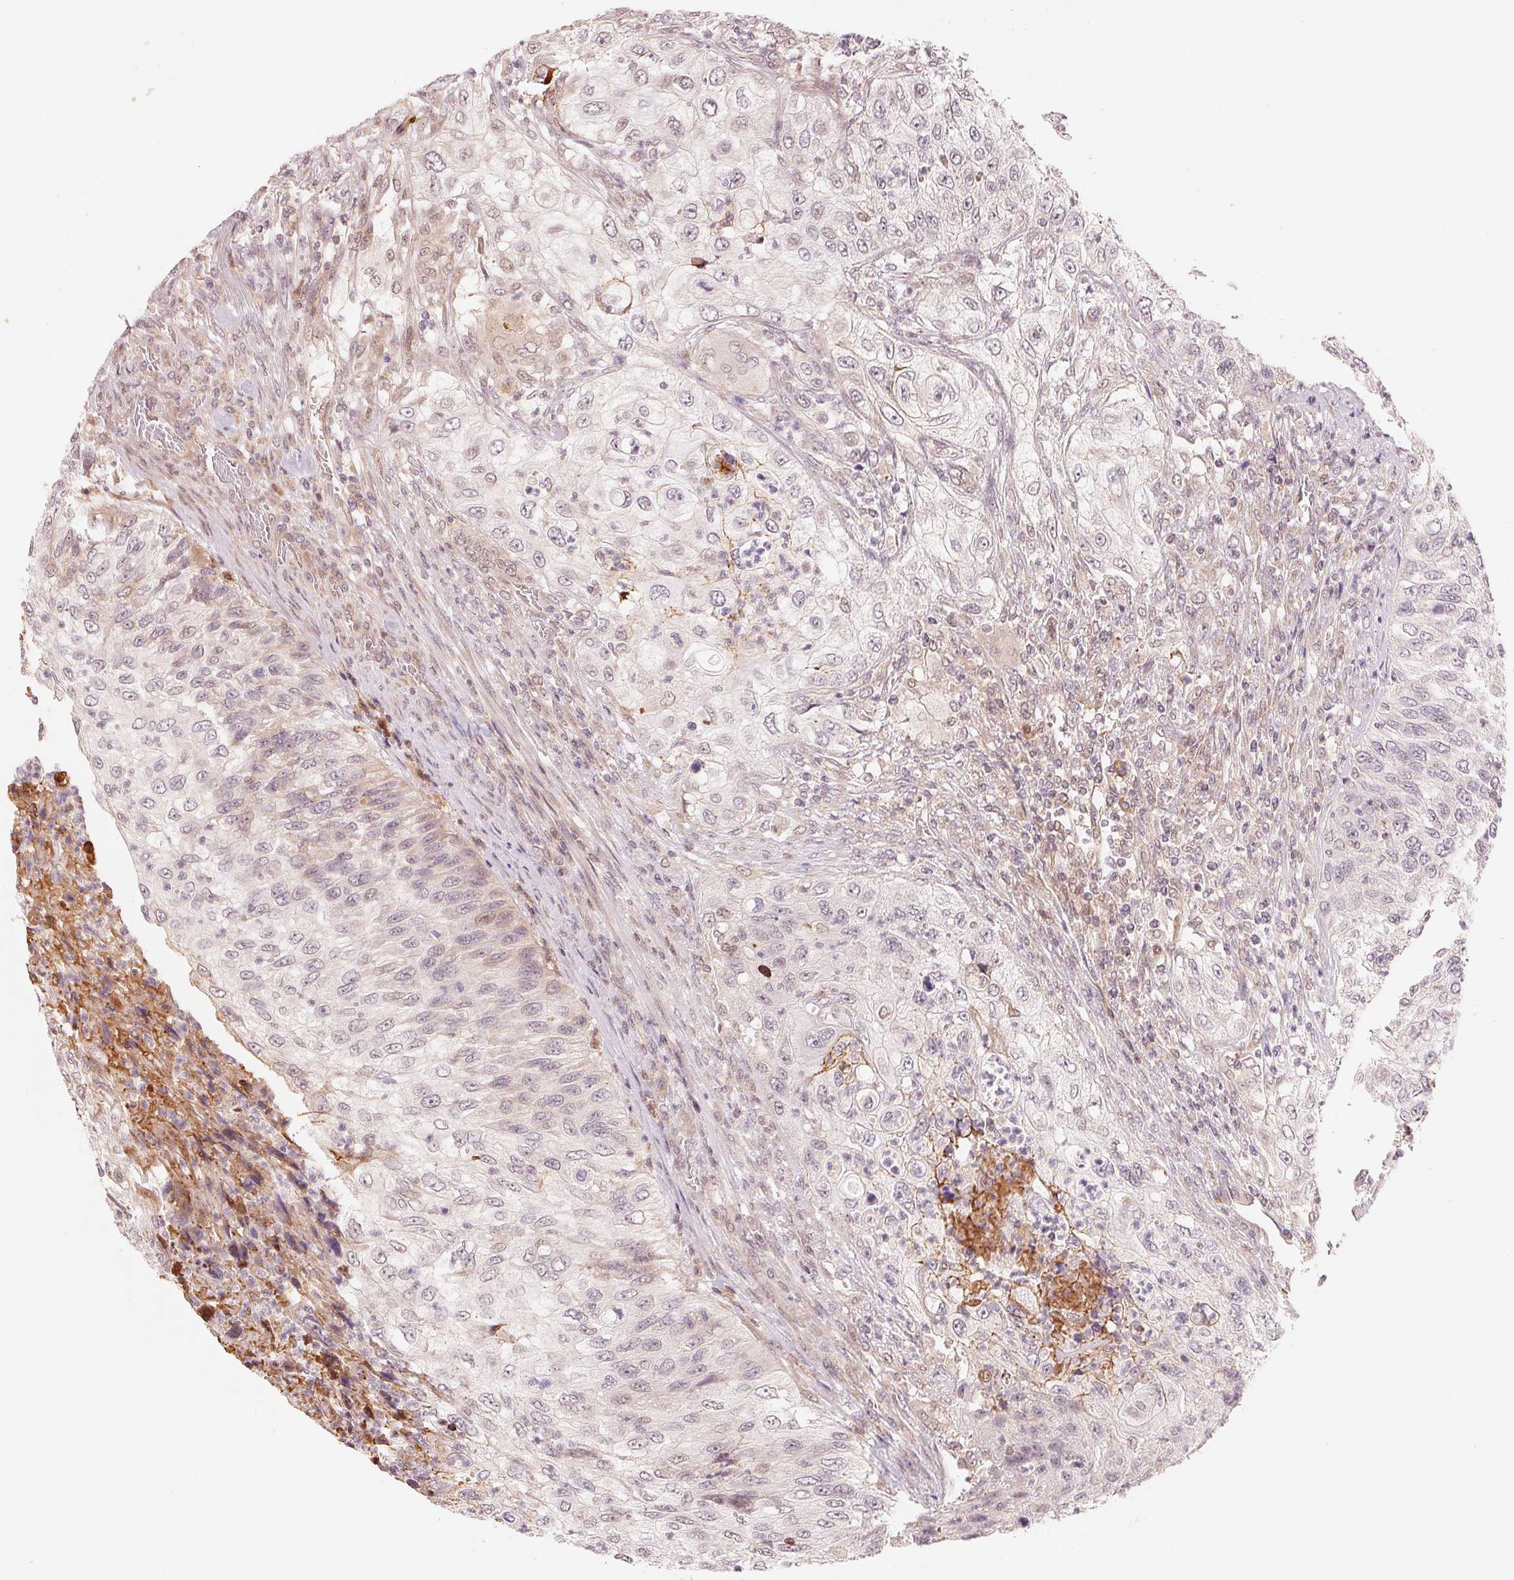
{"staining": {"intensity": "negative", "quantity": "none", "location": "none"}, "tissue": "urothelial cancer", "cell_type": "Tumor cells", "image_type": "cancer", "snomed": [{"axis": "morphology", "description": "Urothelial carcinoma, High grade"}, {"axis": "topography", "description": "Urinary bladder"}], "caption": "Immunohistochemistry (IHC) histopathology image of neoplastic tissue: urothelial cancer stained with DAB exhibits no significant protein expression in tumor cells.", "gene": "PRKN", "patient": {"sex": "female", "age": 60}}